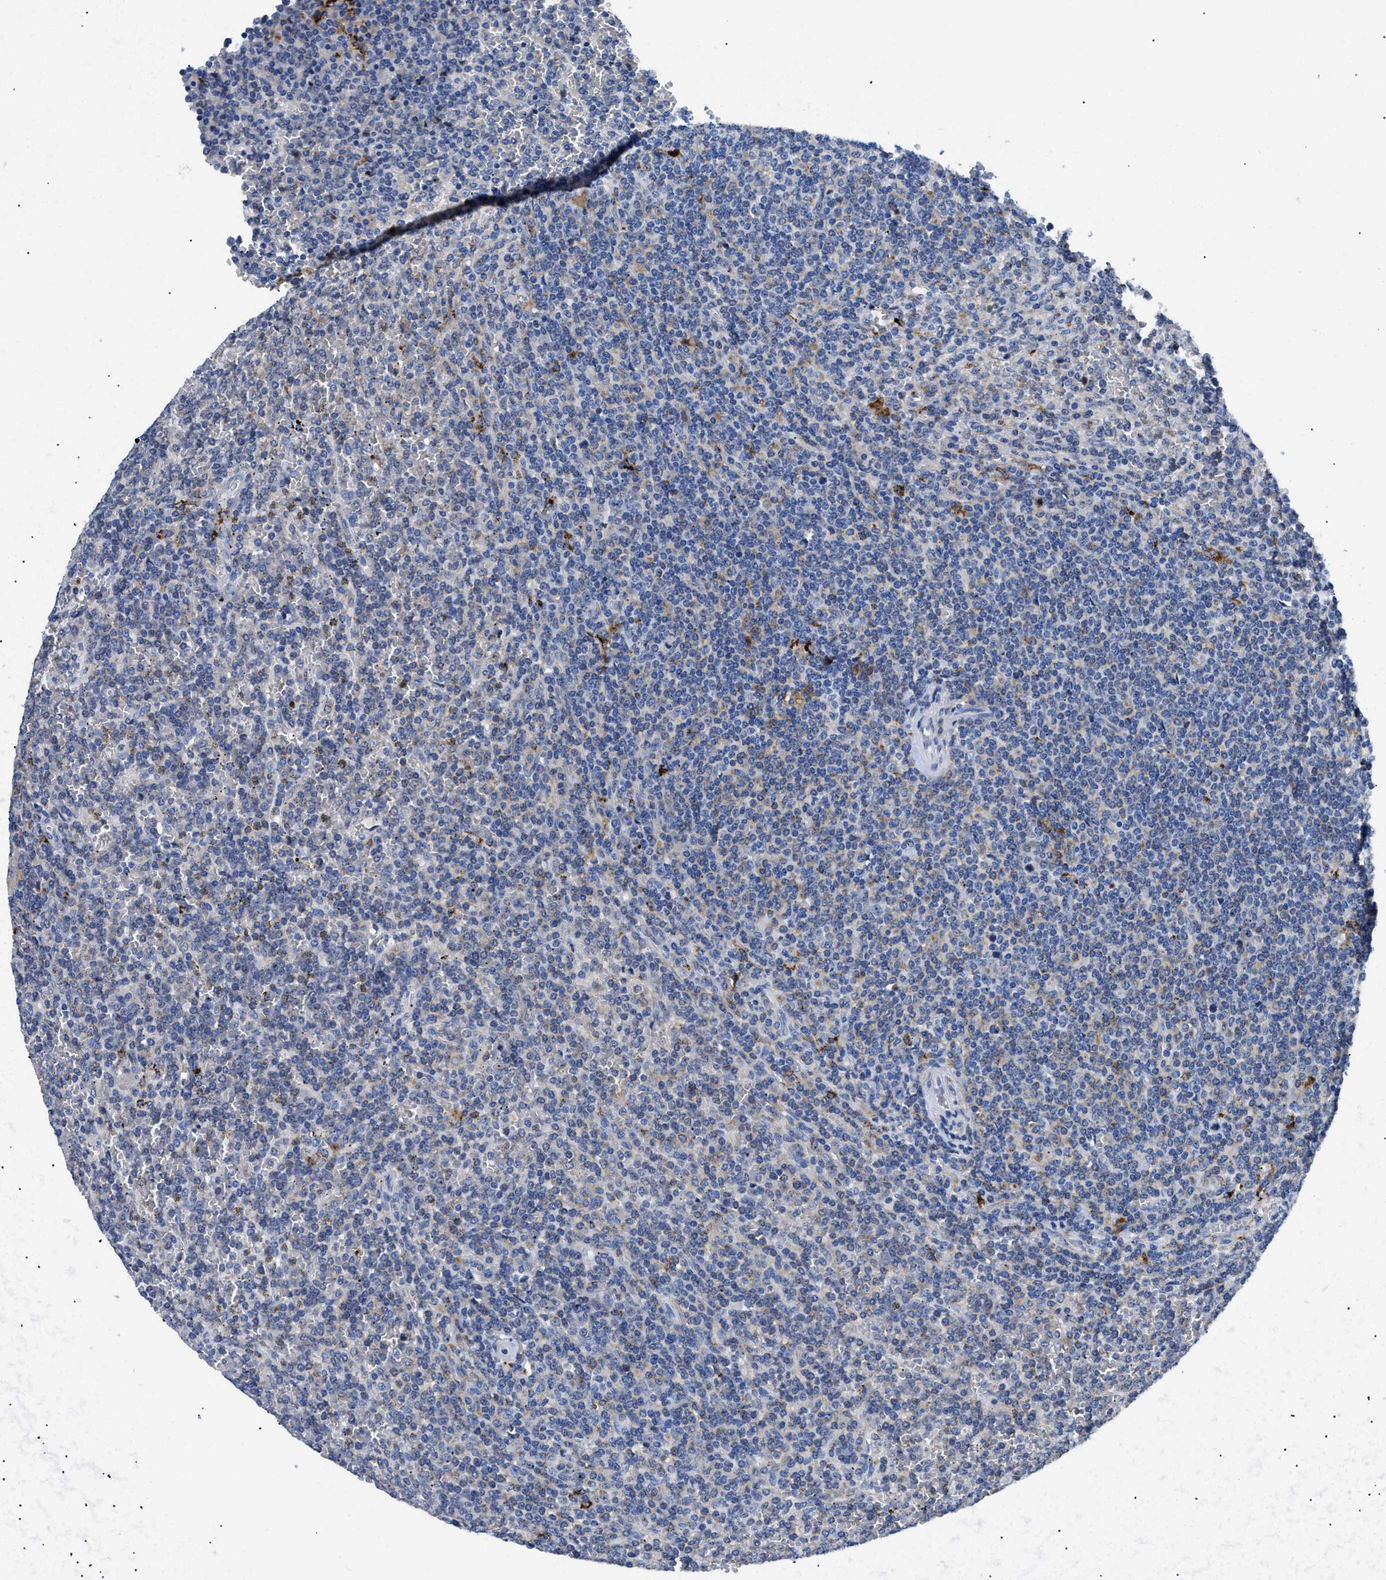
{"staining": {"intensity": "negative", "quantity": "none", "location": "none"}, "tissue": "lymphoma", "cell_type": "Tumor cells", "image_type": "cancer", "snomed": [{"axis": "morphology", "description": "Malignant lymphoma, non-Hodgkin's type, Low grade"}, {"axis": "topography", "description": "Spleen"}], "caption": "High magnification brightfield microscopy of low-grade malignant lymphoma, non-Hodgkin's type stained with DAB (brown) and counterstained with hematoxylin (blue): tumor cells show no significant staining.", "gene": "HLA-DPA1", "patient": {"sex": "female", "age": 19}}